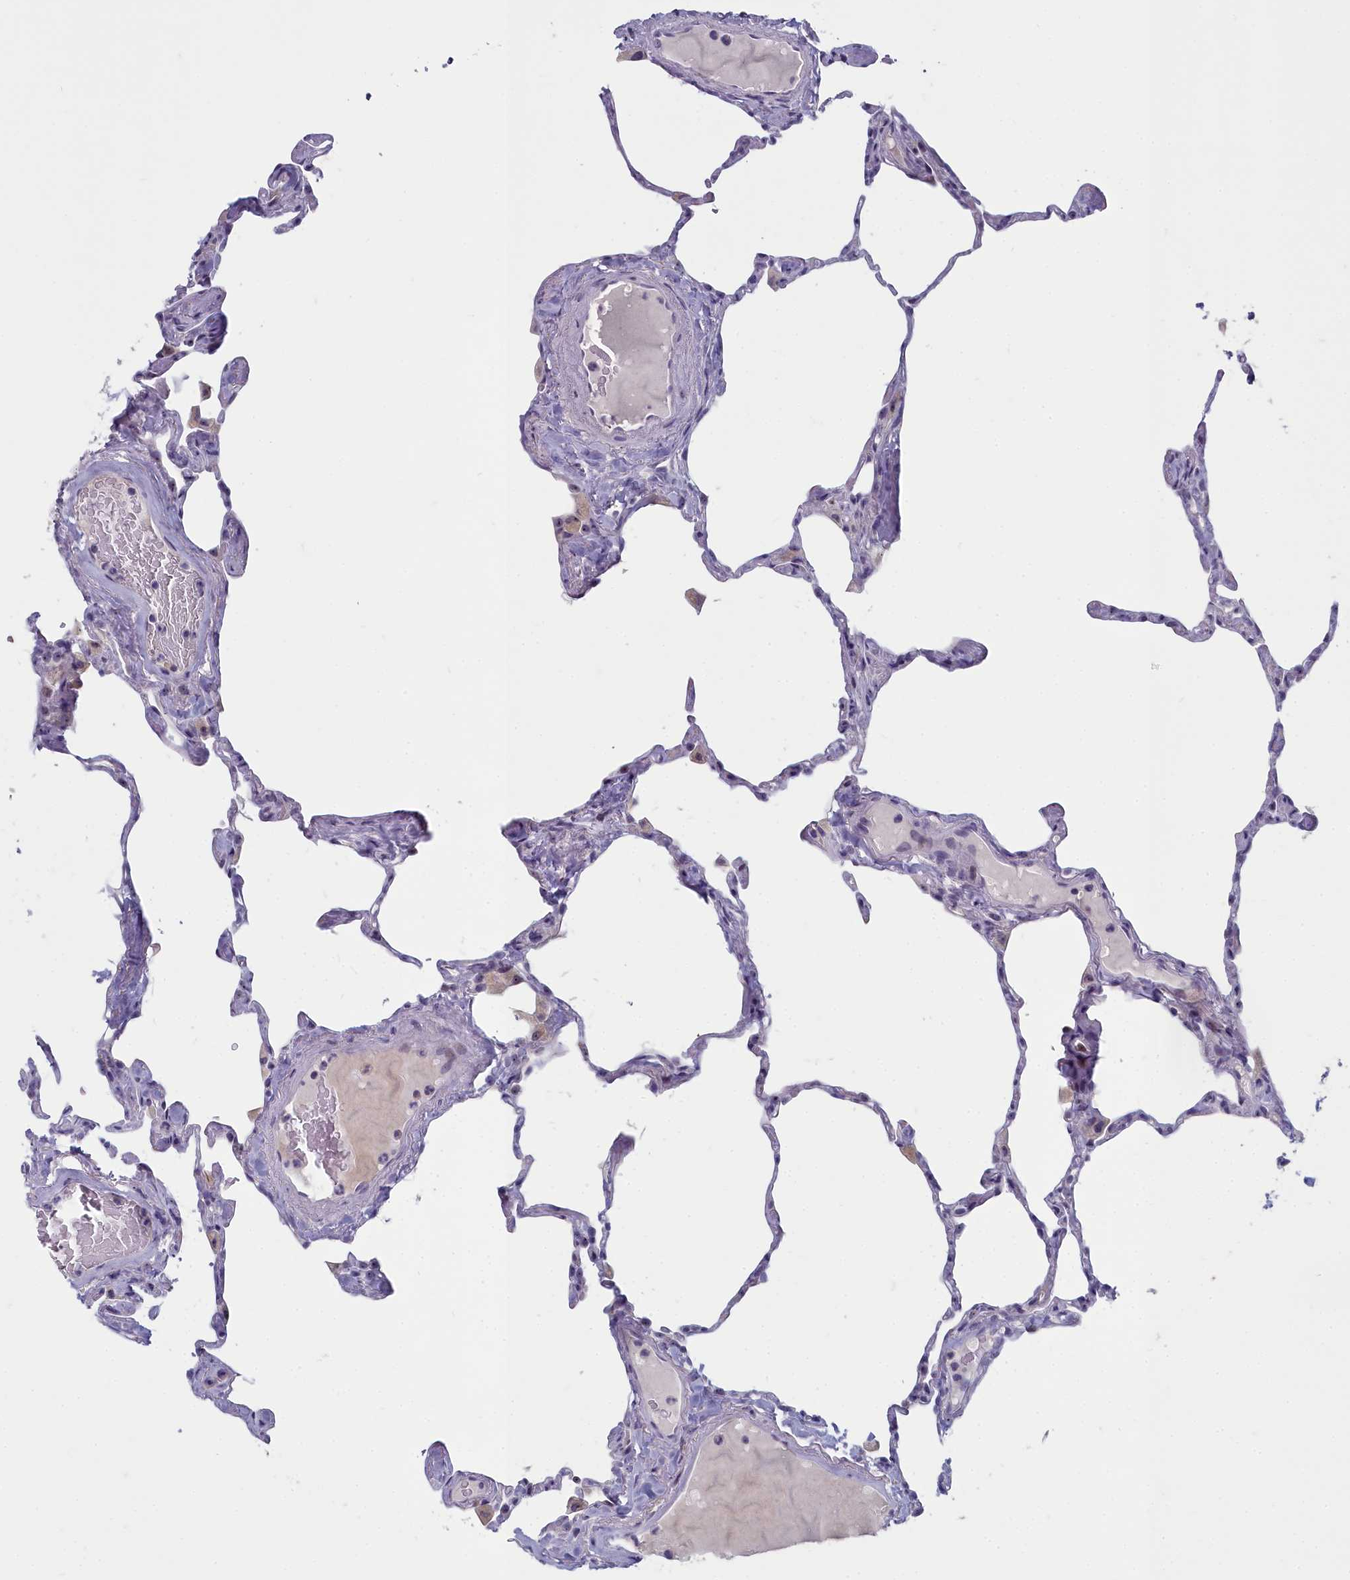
{"staining": {"intensity": "negative", "quantity": "none", "location": "none"}, "tissue": "lung", "cell_type": "Alveolar cells", "image_type": "normal", "snomed": [{"axis": "morphology", "description": "Normal tissue, NOS"}, {"axis": "topography", "description": "Lung"}], "caption": "Histopathology image shows no protein positivity in alveolar cells of unremarkable lung.", "gene": "INSYN2A", "patient": {"sex": "male", "age": 65}}